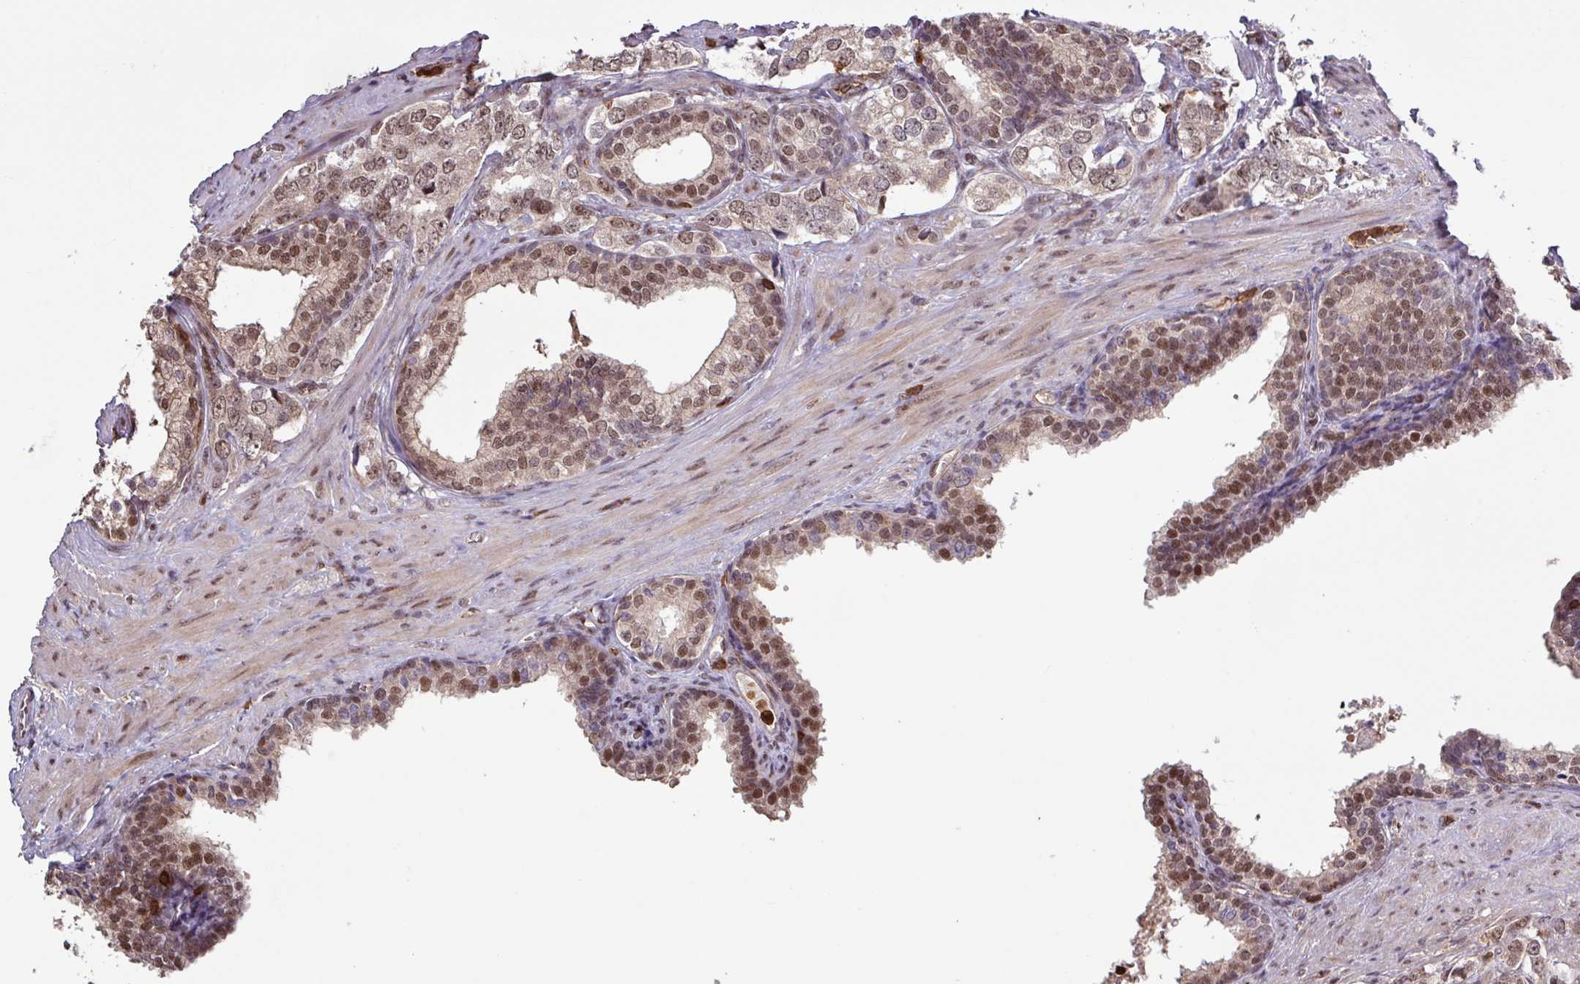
{"staining": {"intensity": "moderate", "quantity": ">75%", "location": "nuclear"}, "tissue": "prostate cancer", "cell_type": "Tumor cells", "image_type": "cancer", "snomed": [{"axis": "morphology", "description": "Adenocarcinoma, High grade"}, {"axis": "topography", "description": "Prostate"}], "caption": "Immunohistochemistry (DAB) staining of prostate cancer (adenocarcinoma (high-grade)) reveals moderate nuclear protein staining in about >75% of tumor cells.", "gene": "GON7", "patient": {"sex": "male", "age": 66}}